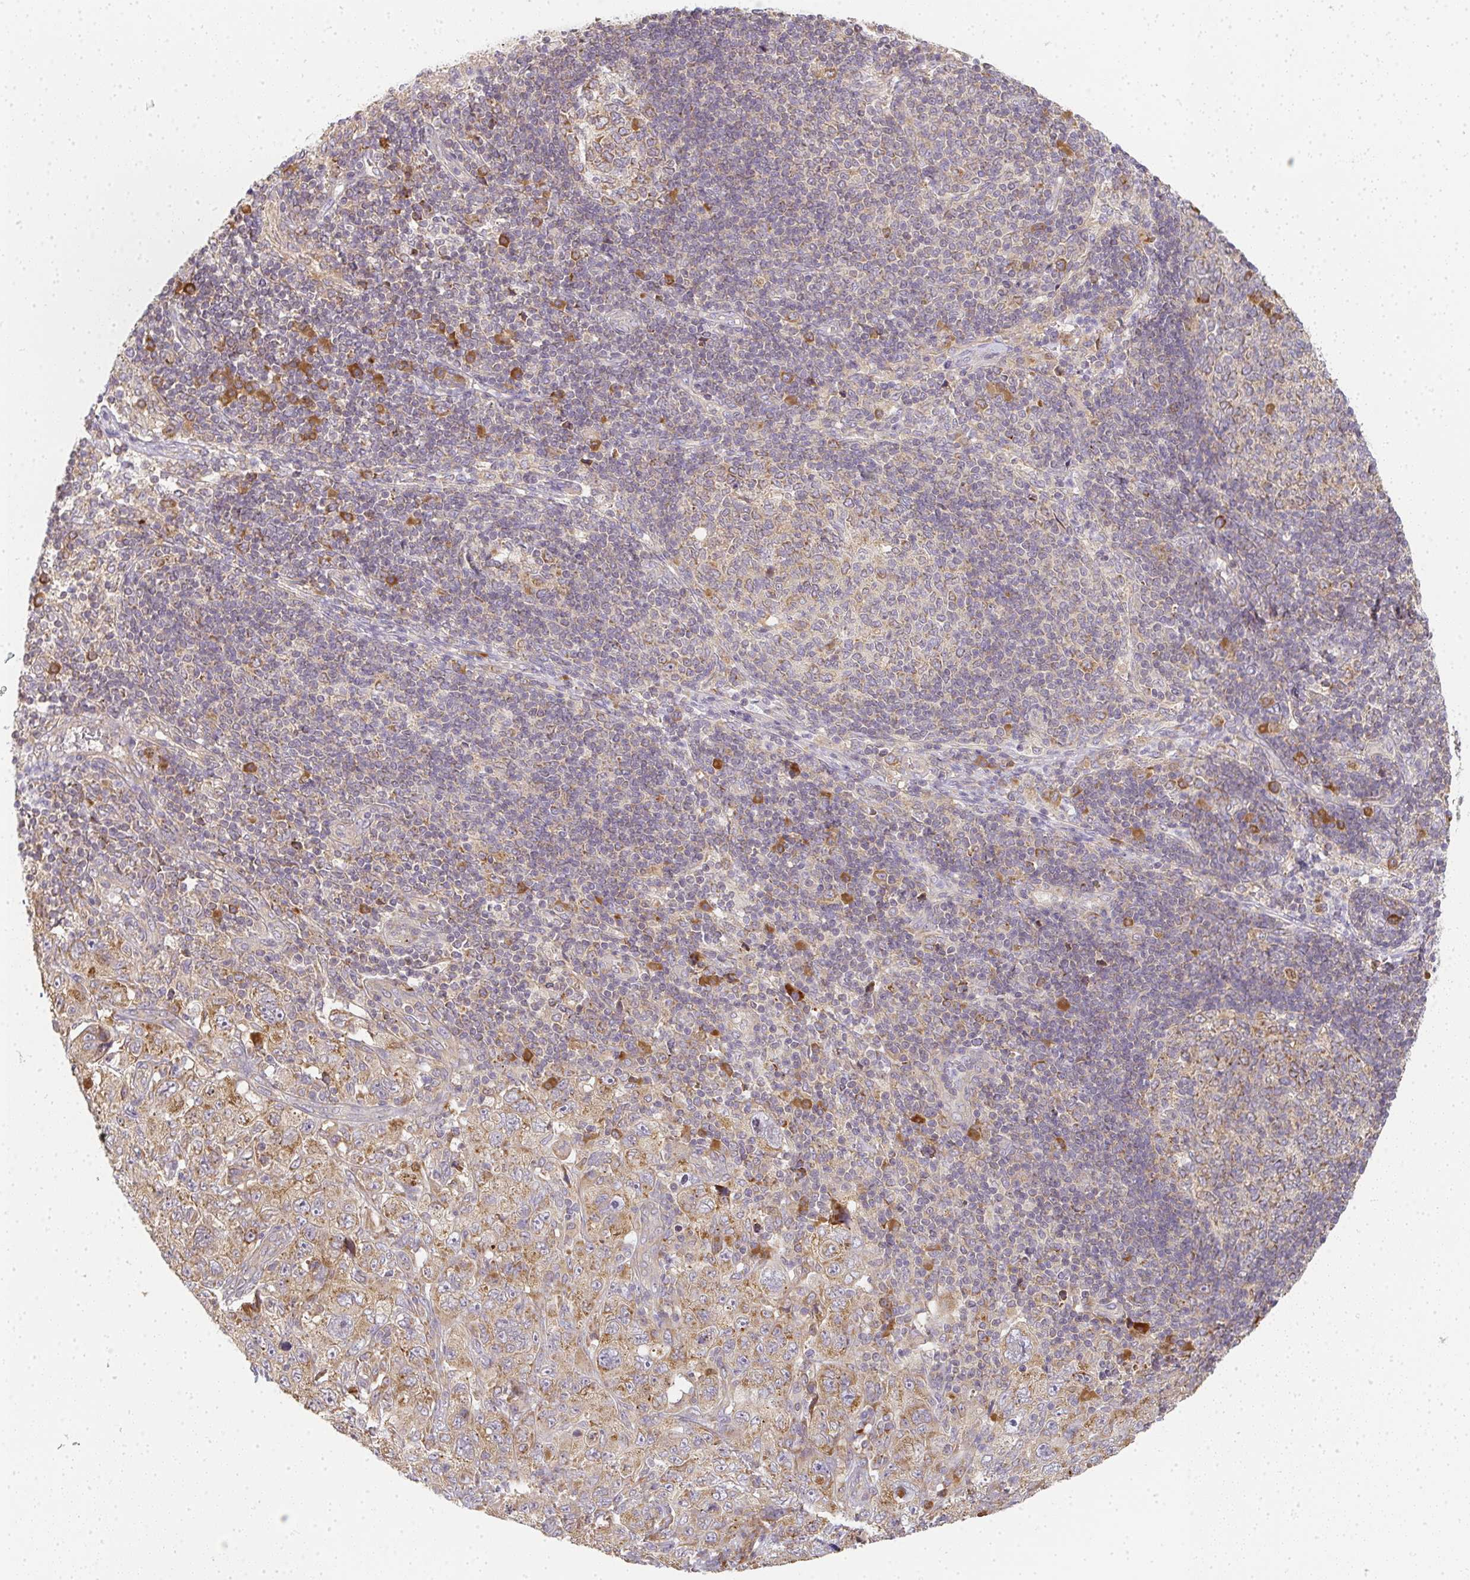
{"staining": {"intensity": "moderate", "quantity": ">75%", "location": "cytoplasmic/membranous"}, "tissue": "pancreatic cancer", "cell_type": "Tumor cells", "image_type": "cancer", "snomed": [{"axis": "morphology", "description": "Adenocarcinoma, NOS"}, {"axis": "topography", "description": "Pancreas"}], "caption": "Immunohistochemical staining of human pancreatic adenocarcinoma demonstrates medium levels of moderate cytoplasmic/membranous positivity in about >75% of tumor cells. Using DAB (3,3'-diaminobenzidine) (brown) and hematoxylin (blue) stains, captured at high magnification using brightfield microscopy.", "gene": "SLC35B3", "patient": {"sex": "male", "age": 68}}